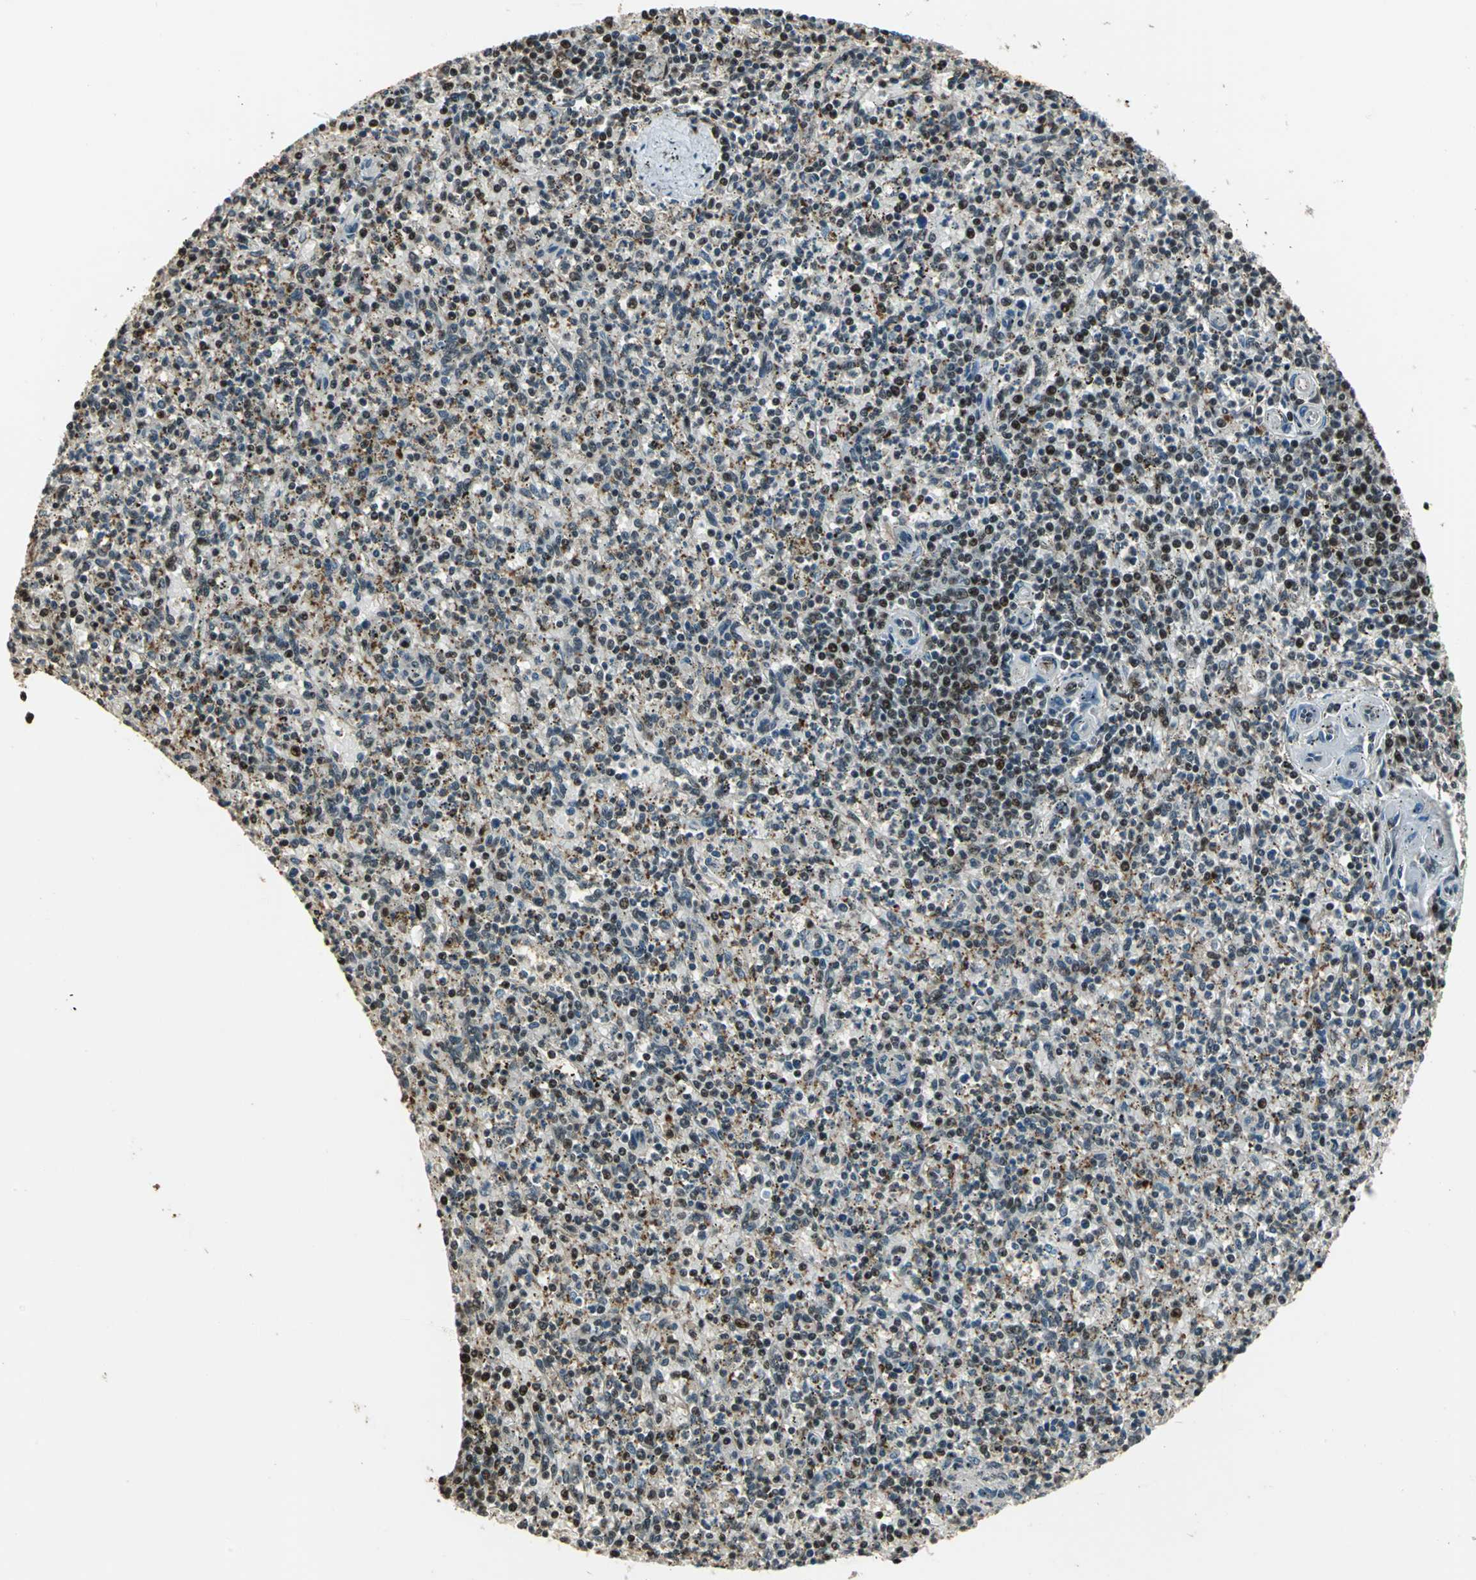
{"staining": {"intensity": "moderate", "quantity": "25%-75%", "location": "cytoplasmic/membranous,nuclear"}, "tissue": "spleen", "cell_type": "Cells in red pulp", "image_type": "normal", "snomed": [{"axis": "morphology", "description": "Normal tissue, NOS"}, {"axis": "topography", "description": "Spleen"}], "caption": "IHC of normal spleen displays medium levels of moderate cytoplasmic/membranous,nuclear staining in approximately 25%-75% of cells in red pulp.", "gene": "MIS18BP1", "patient": {"sex": "male", "age": 72}}